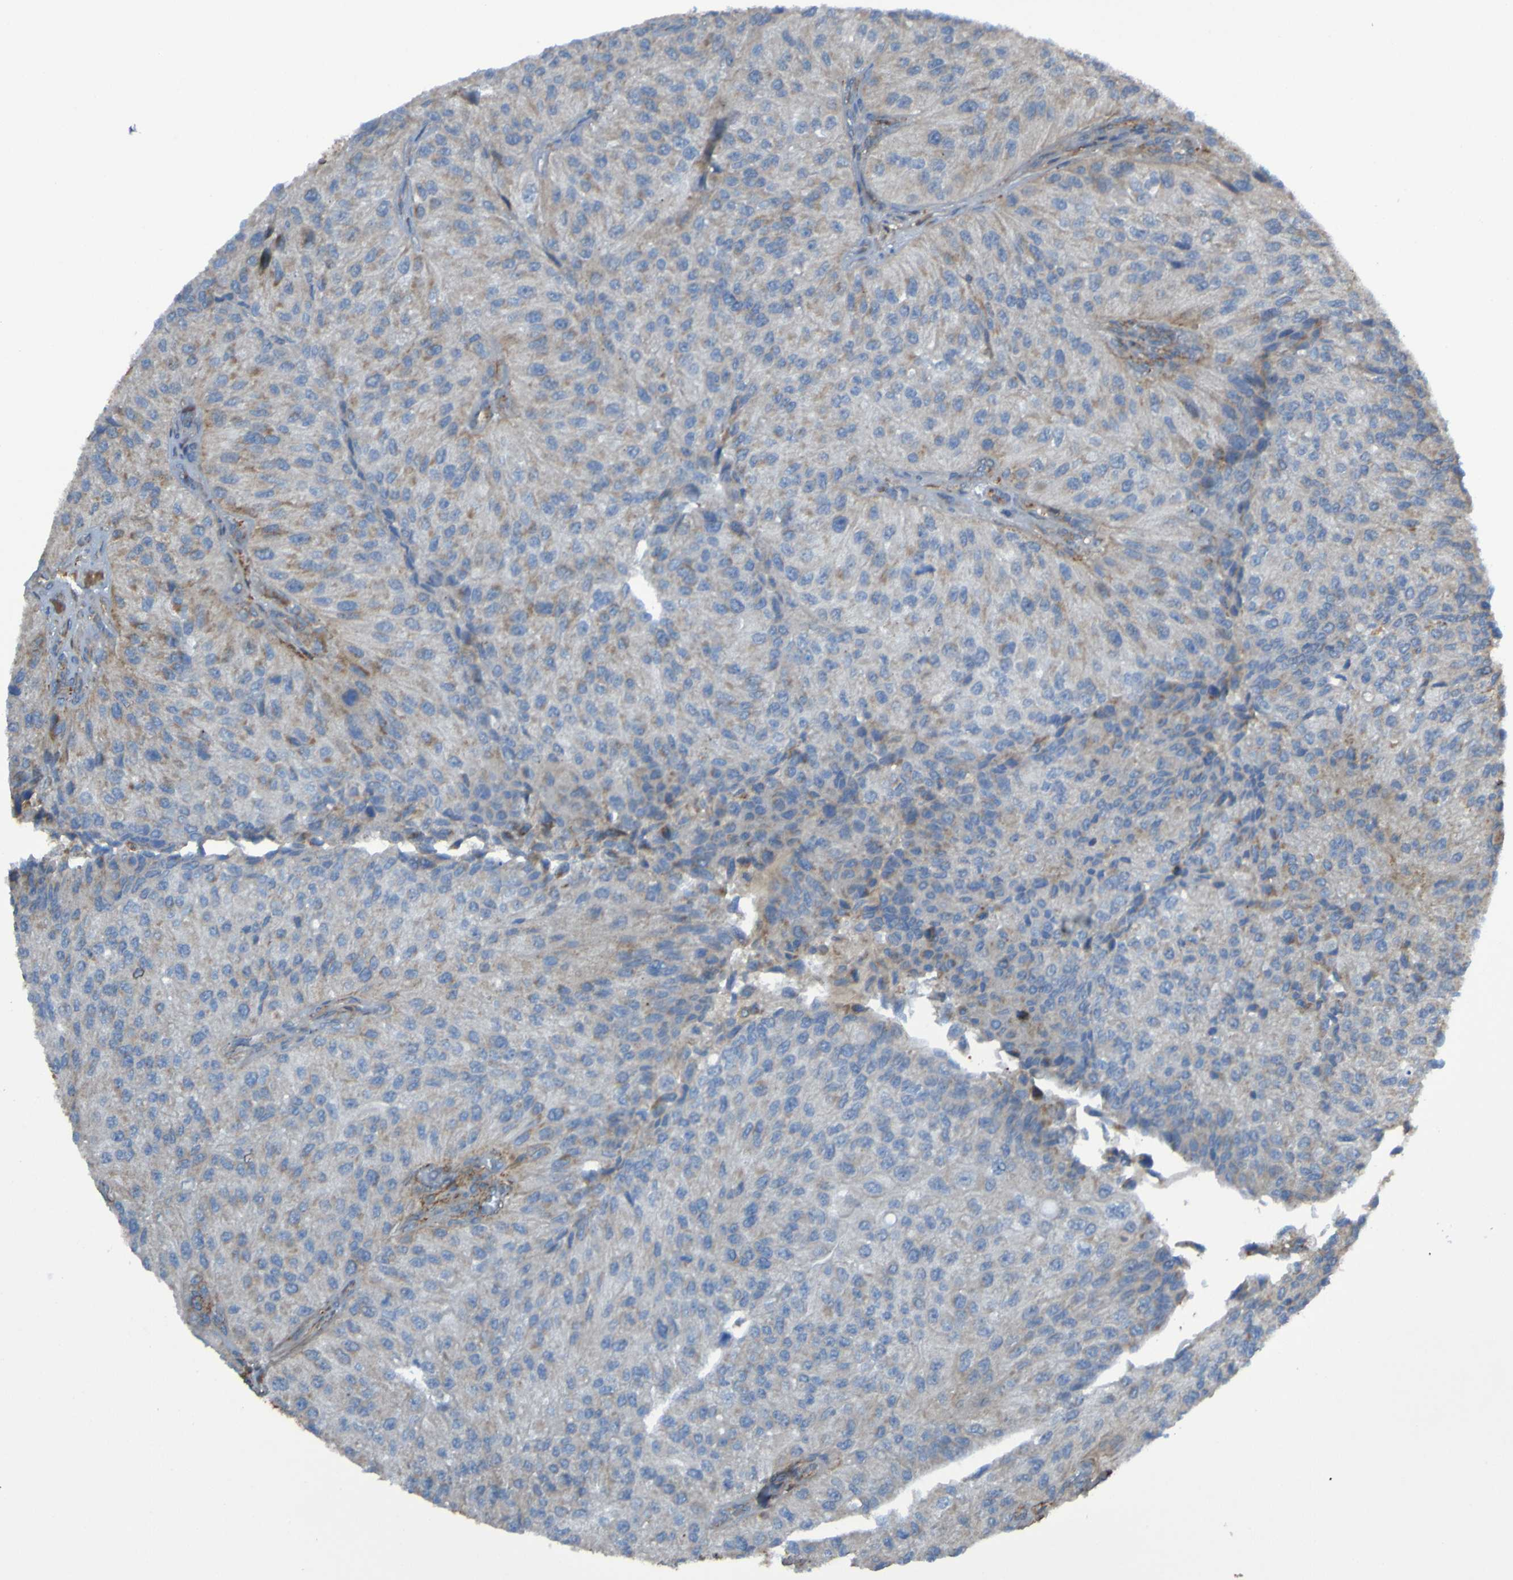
{"staining": {"intensity": "weak", "quantity": ">75%", "location": "cytoplasmic/membranous"}, "tissue": "urothelial cancer", "cell_type": "Tumor cells", "image_type": "cancer", "snomed": [{"axis": "morphology", "description": "Urothelial carcinoma, High grade"}, {"axis": "topography", "description": "Kidney"}, {"axis": "topography", "description": "Urinary bladder"}], "caption": "This photomicrograph demonstrates immunohistochemistry (IHC) staining of human urothelial carcinoma (high-grade), with low weak cytoplasmic/membranous staining in about >75% of tumor cells.", "gene": "PDGFB", "patient": {"sex": "male", "age": 77}}